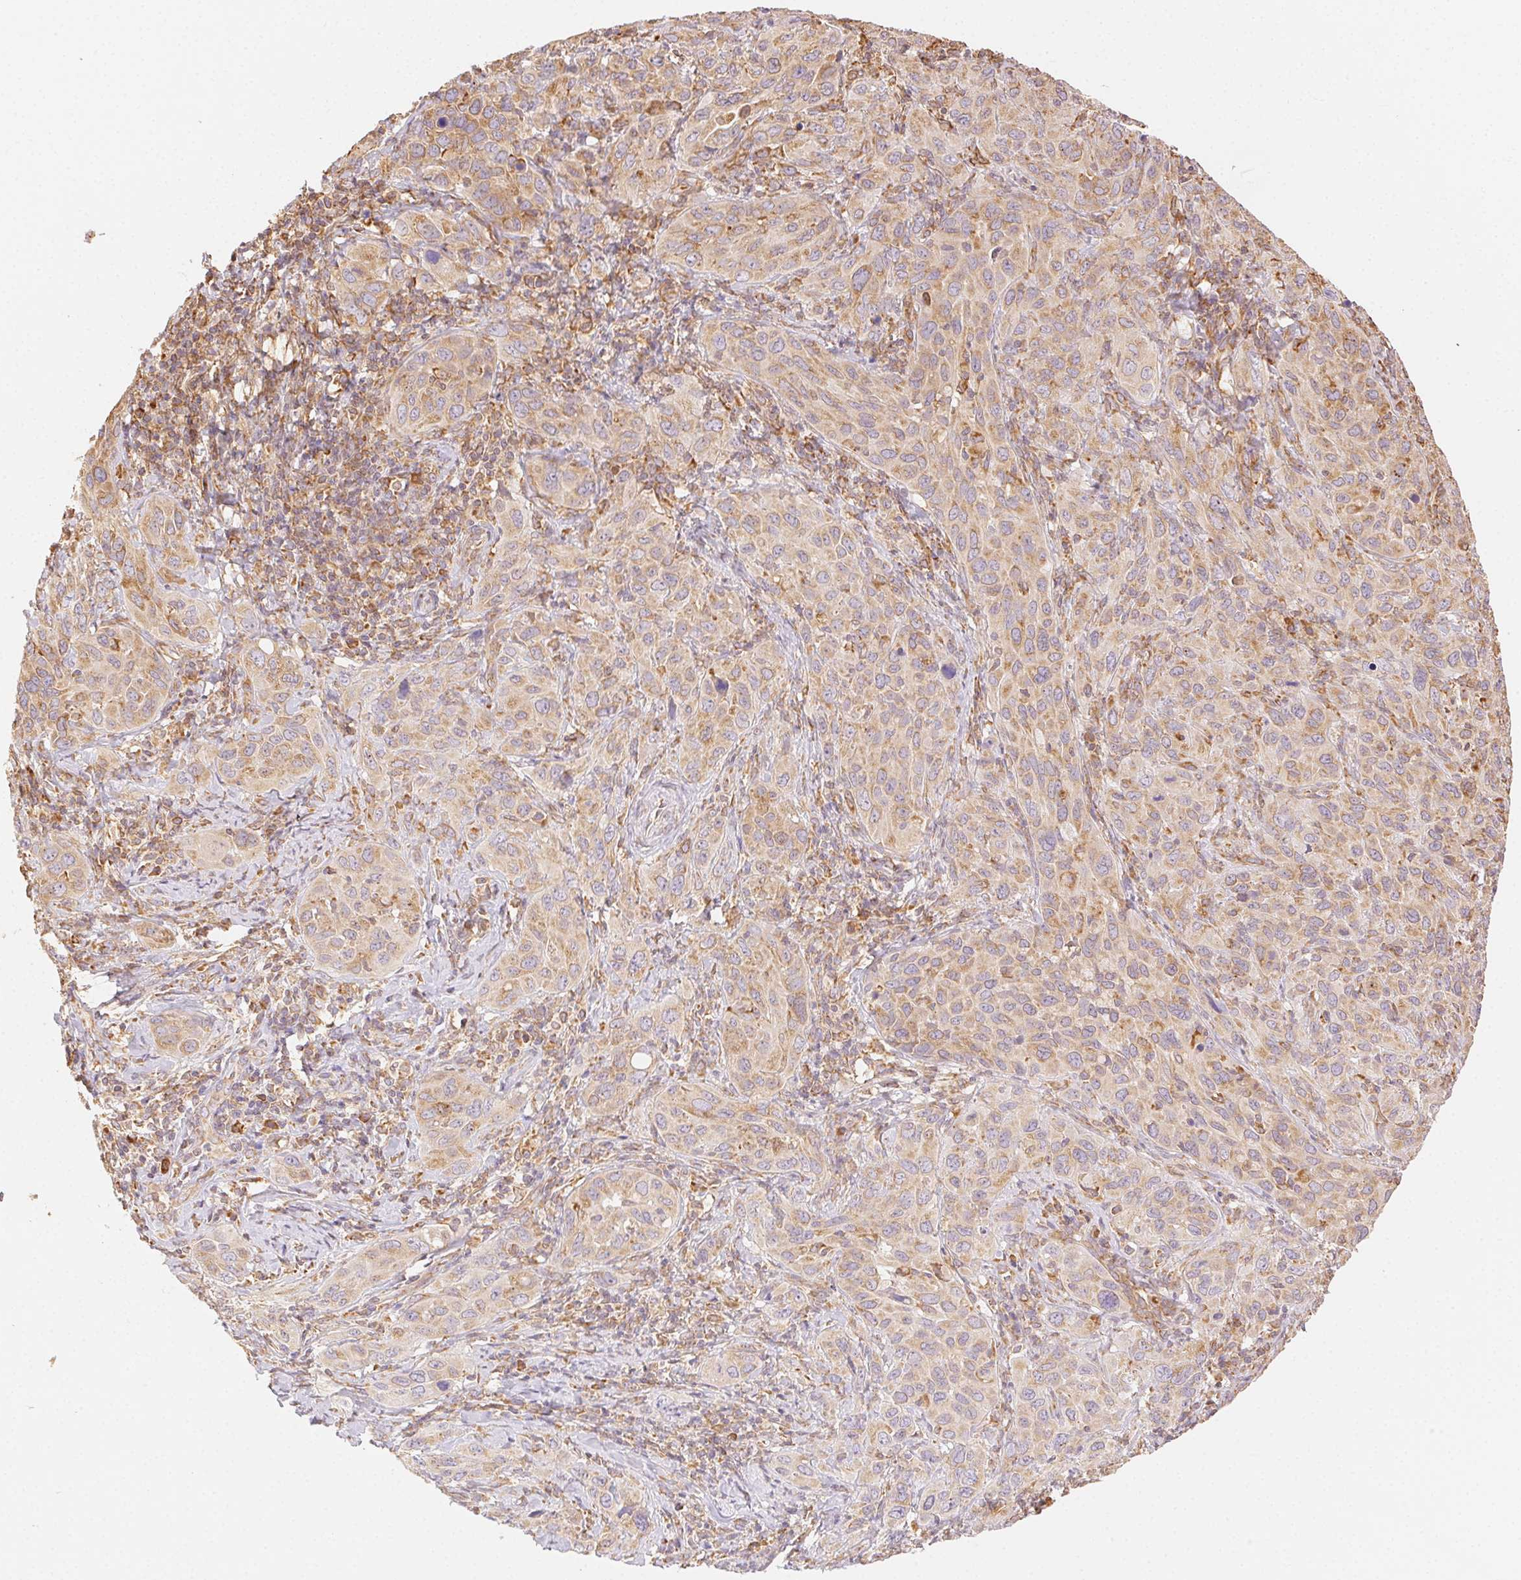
{"staining": {"intensity": "weak", "quantity": ">75%", "location": "cytoplasmic/membranous"}, "tissue": "cervical cancer", "cell_type": "Tumor cells", "image_type": "cancer", "snomed": [{"axis": "morphology", "description": "Normal tissue, NOS"}, {"axis": "morphology", "description": "Squamous cell carcinoma, NOS"}, {"axis": "topography", "description": "Cervix"}], "caption": "High-power microscopy captured an immunohistochemistry photomicrograph of cervical cancer (squamous cell carcinoma), revealing weak cytoplasmic/membranous expression in approximately >75% of tumor cells. The staining was performed using DAB, with brown indicating positive protein expression. Nuclei are stained blue with hematoxylin.", "gene": "ENTREP1", "patient": {"sex": "female", "age": 51}}